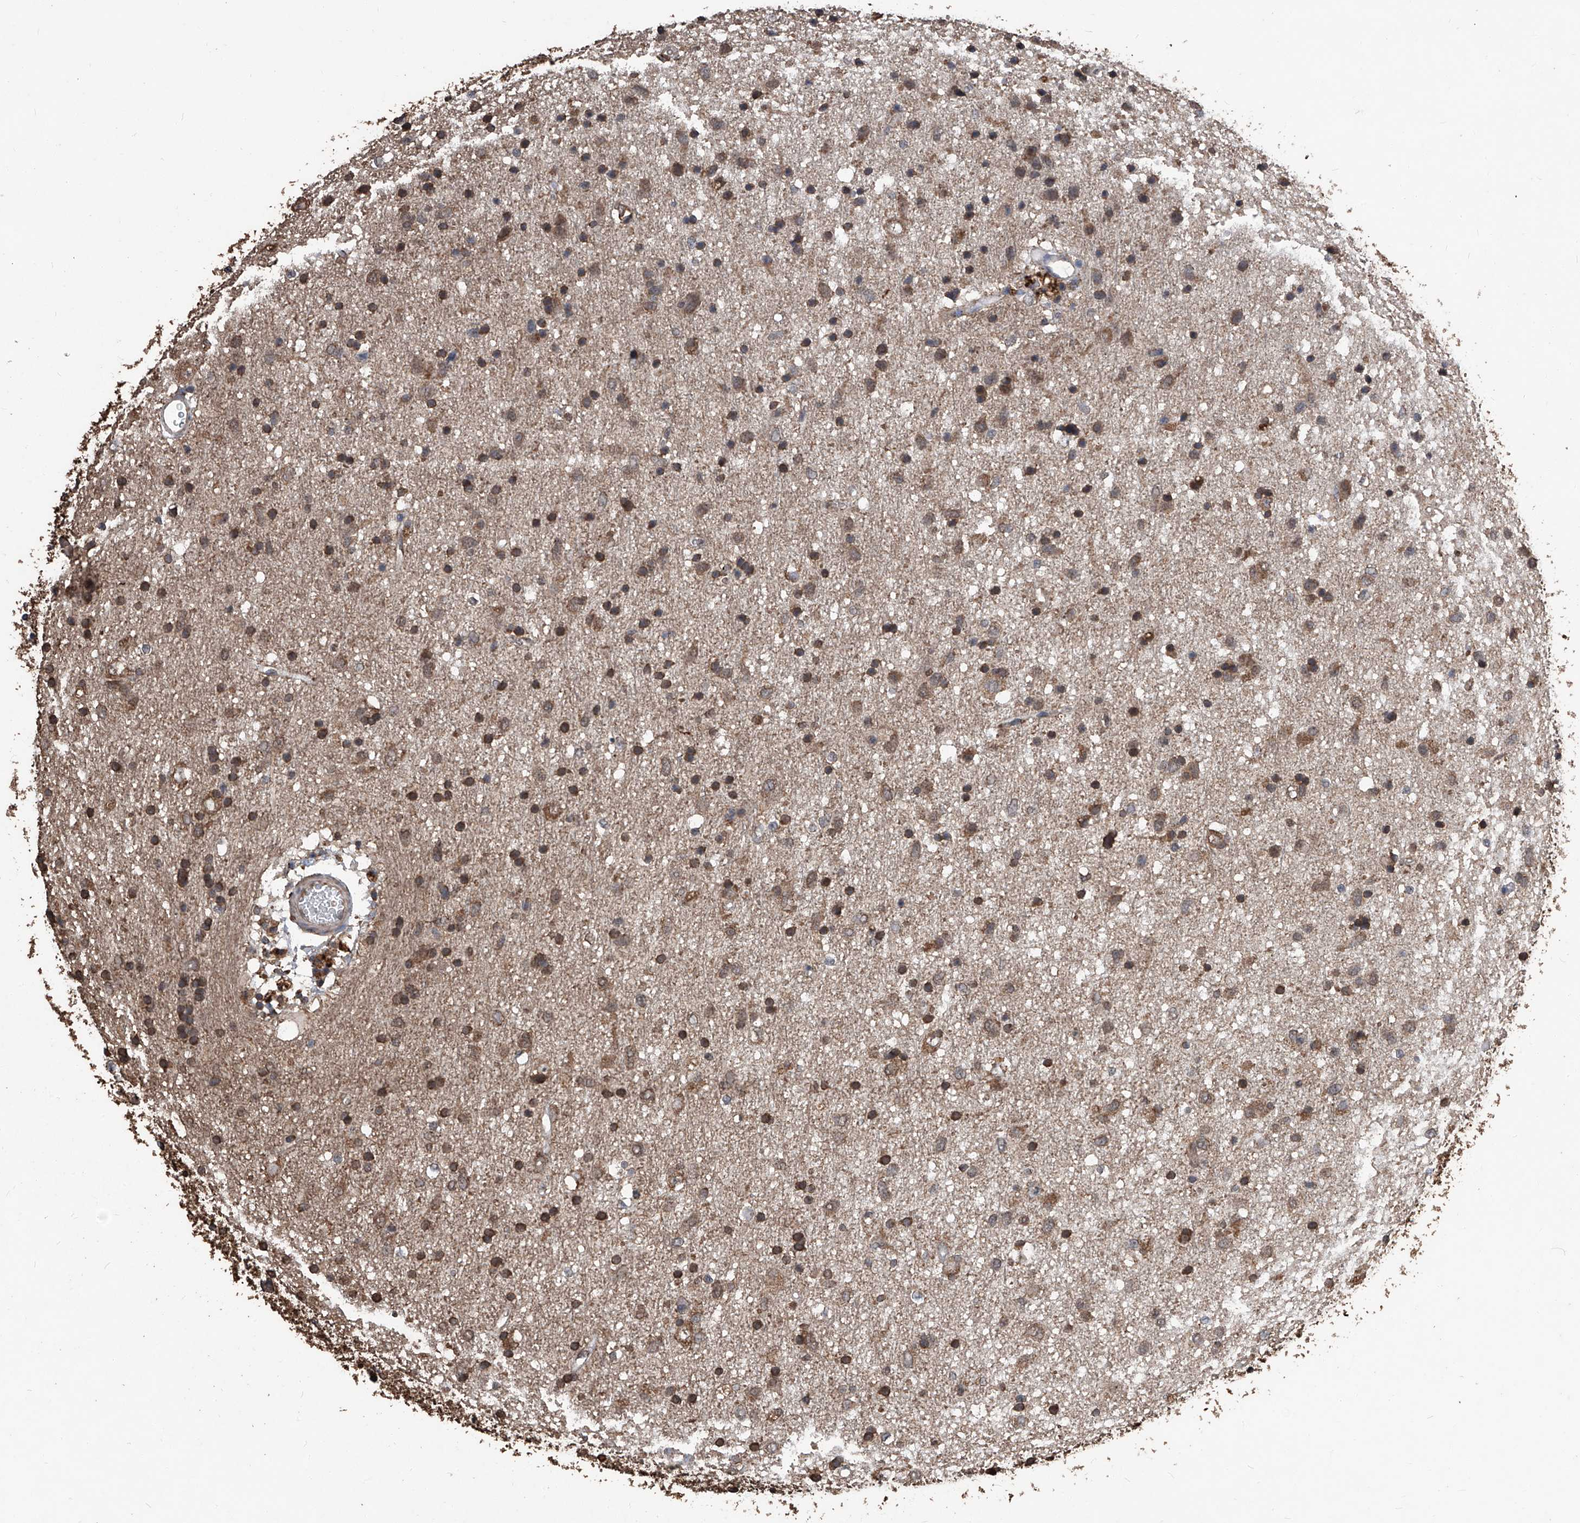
{"staining": {"intensity": "moderate", "quantity": "25%-75%", "location": "cytoplasmic/membranous"}, "tissue": "glioma", "cell_type": "Tumor cells", "image_type": "cancer", "snomed": [{"axis": "morphology", "description": "Glioma, malignant, Low grade"}, {"axis": "topography", "description": "Brain"}], "caption": "Immunohistochemical staining of human malignant glioma (low-grade) exhibits medium levels of moderate cytoplasmic/membranous expression in approximately 25%-75% of tumor cells. (Stains: DAB in brown, nuclei in blue, Microscopy: brightfield microscopy at high magnification).", "gene": "STARD7", "patient": {"sex": "male", "age": 77}}